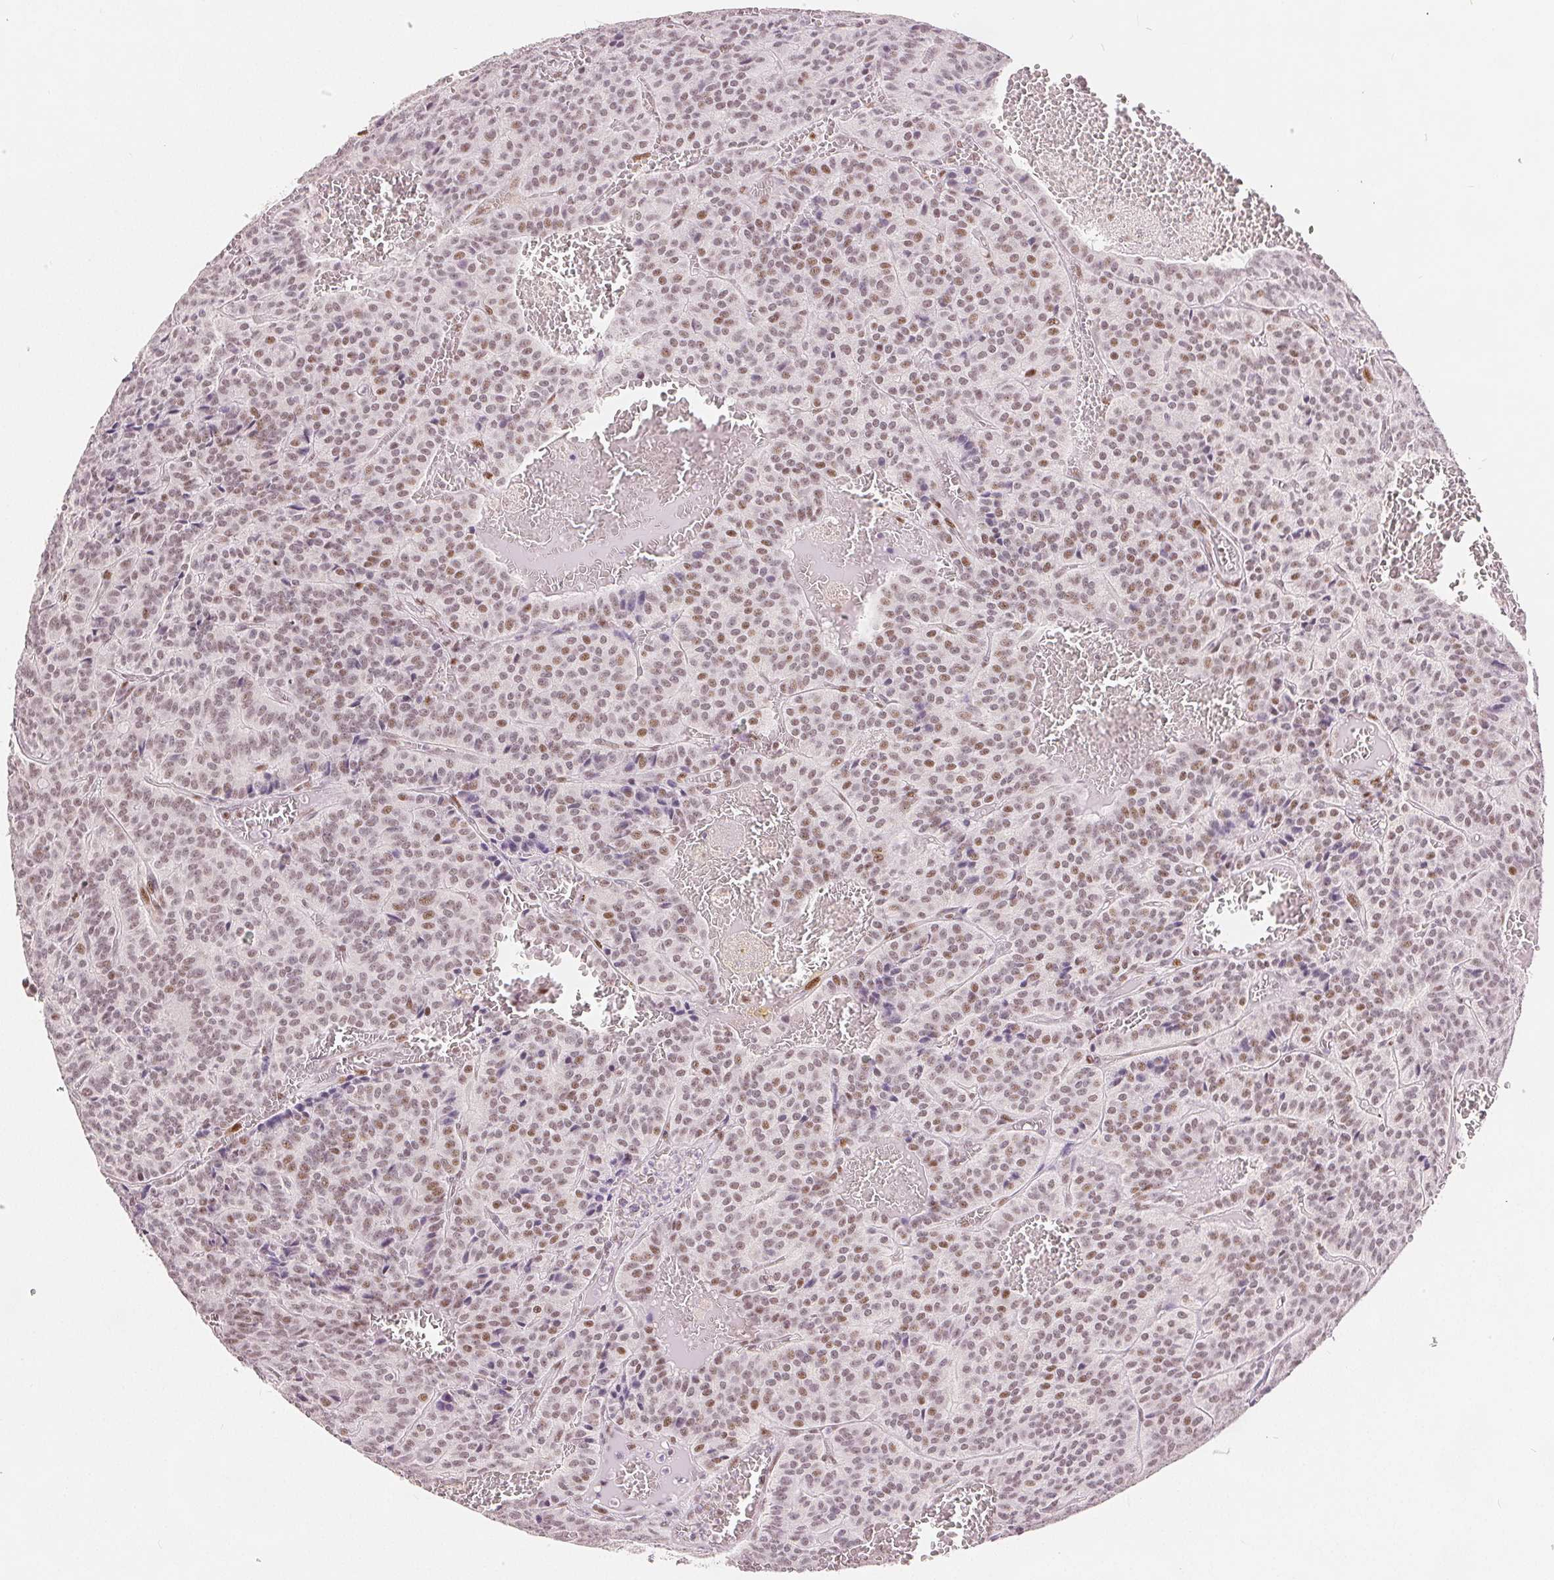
{"staining": {"intensity": "moderate", "quantity": "25%-75%", "location": "nuclear"}, "tissue": "carcinoid", "cell_type": "Tumor cells", "image_type": "cancer", "snomed": [{"axis": "morphology", "description": "Carcinoid, malignant, NOS"}, {"axis": "topography", "description": "Lung"}], "caption": "Approximately 25%-75% of tumor cells in carcinoid demonstrate moderate nuclear protein expression as visualized by brown immunohistochemical staining.", "gene": "ZNF703", "patient": {"sex": "male", "age": 70}}